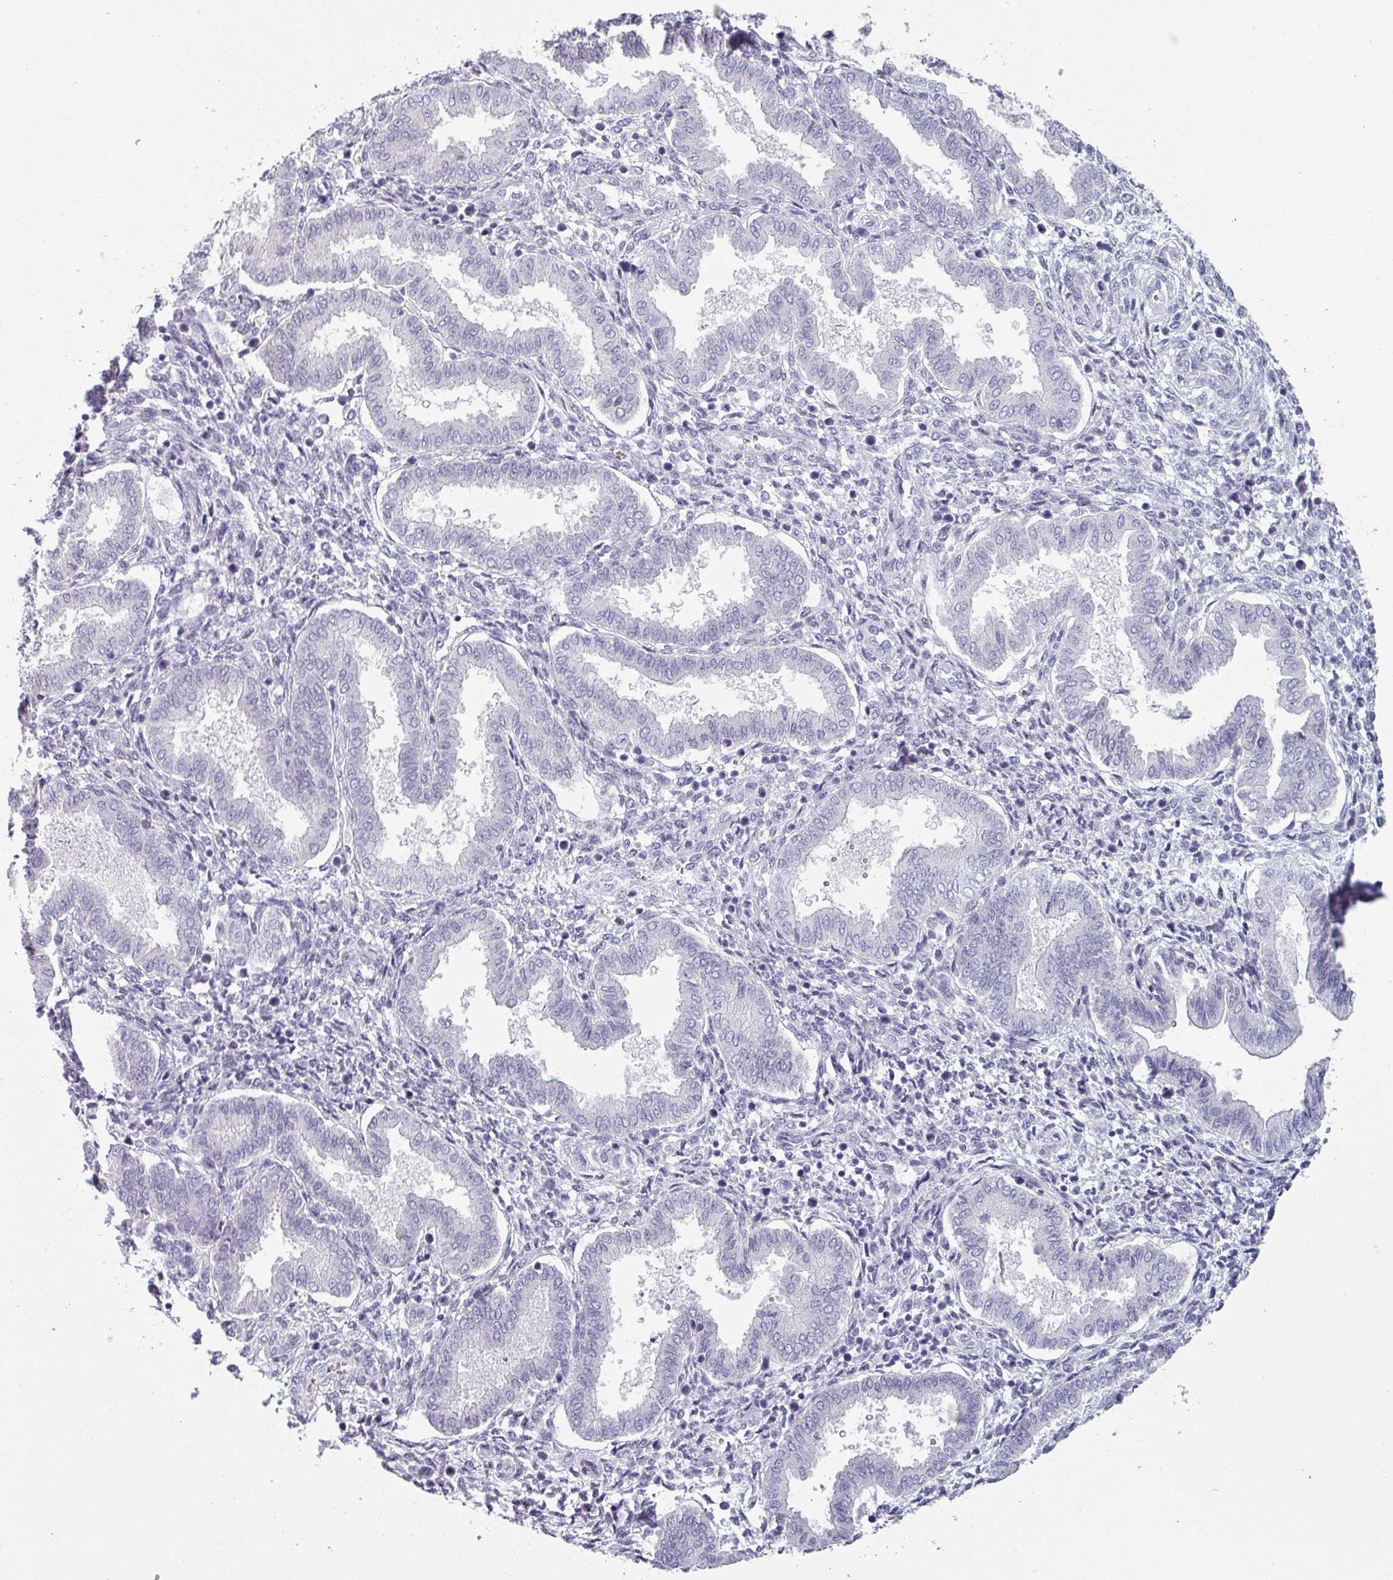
{"staining": {"intensity": "negative", "quantity": "none", "location": "none"}, "tissue": "endometrium", "cell_type": "Cells in endometrial stroma", "image_type": "normal", "snomed": [{"axis": "morphology", "description": "Normal tissue, NOS"}, {"axis": "topography", "description": "Endometrium"}], "caption": "DAB (3,3'-diaminobenzidine) immunohistochemical staining of unremarkable human endometrium demonstrates no significant positivity in cells in endometrial stroma.", "gene": "SFTPA1", "patient": {"sex": "female", "age": 24}}